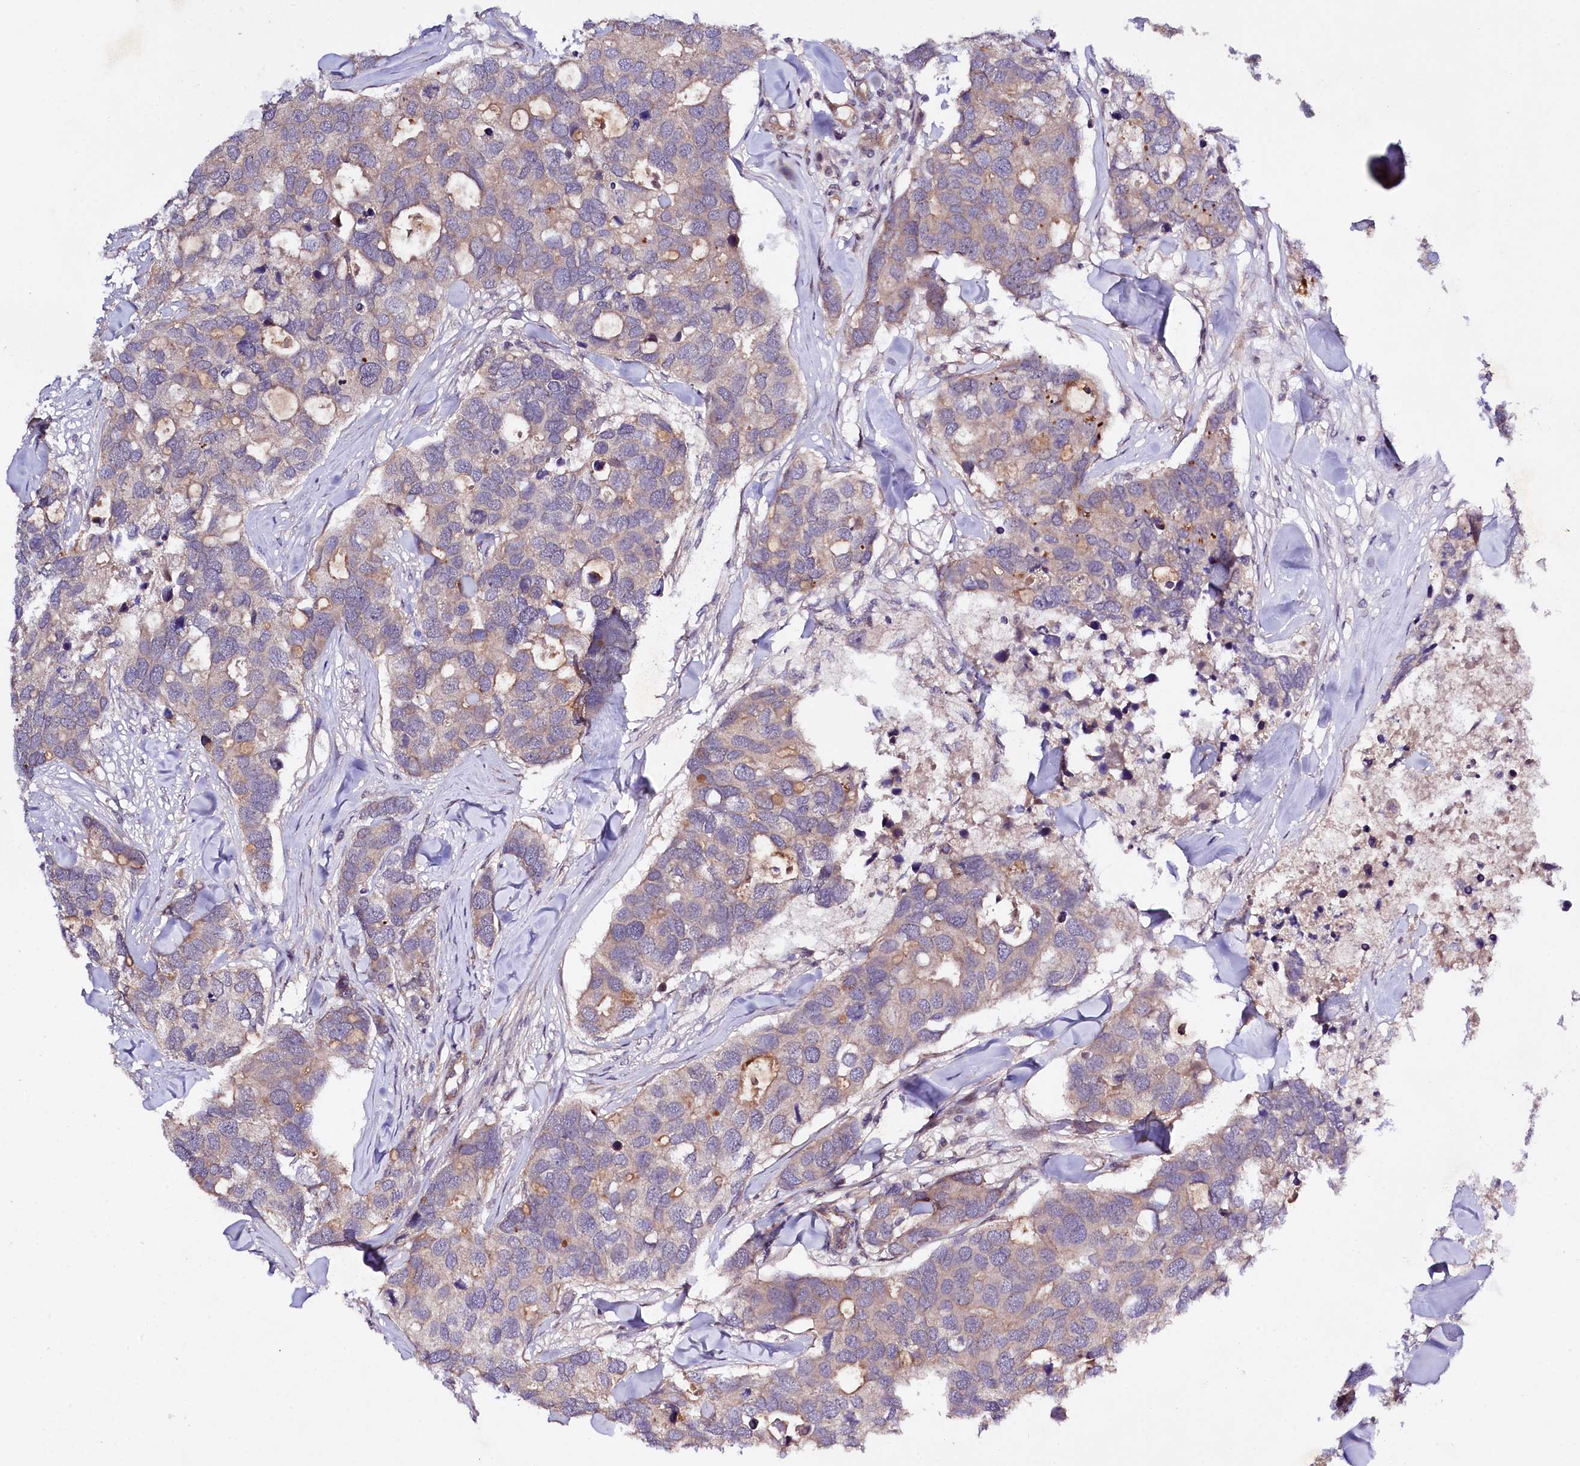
{"staining": {"intensity": "weak", "quantity": "25%-75%", "location": "cytoplasmic/membranous"}, "tissue": "breast cancer", "cell_type": "Tumor cells", "image_type": "cancer", "snomed": [{"axis": "morphology", "description": "Duct carcinoma"}, {"axis": "topography", "description": "Breast"}], "caption": "Breast cancer tissue displays weak cytoplasmic/membranous staining in about 25%-75% of tumor cells", "gene": "PHLDB1", "patient": {"sex": "female", "age": 83}}